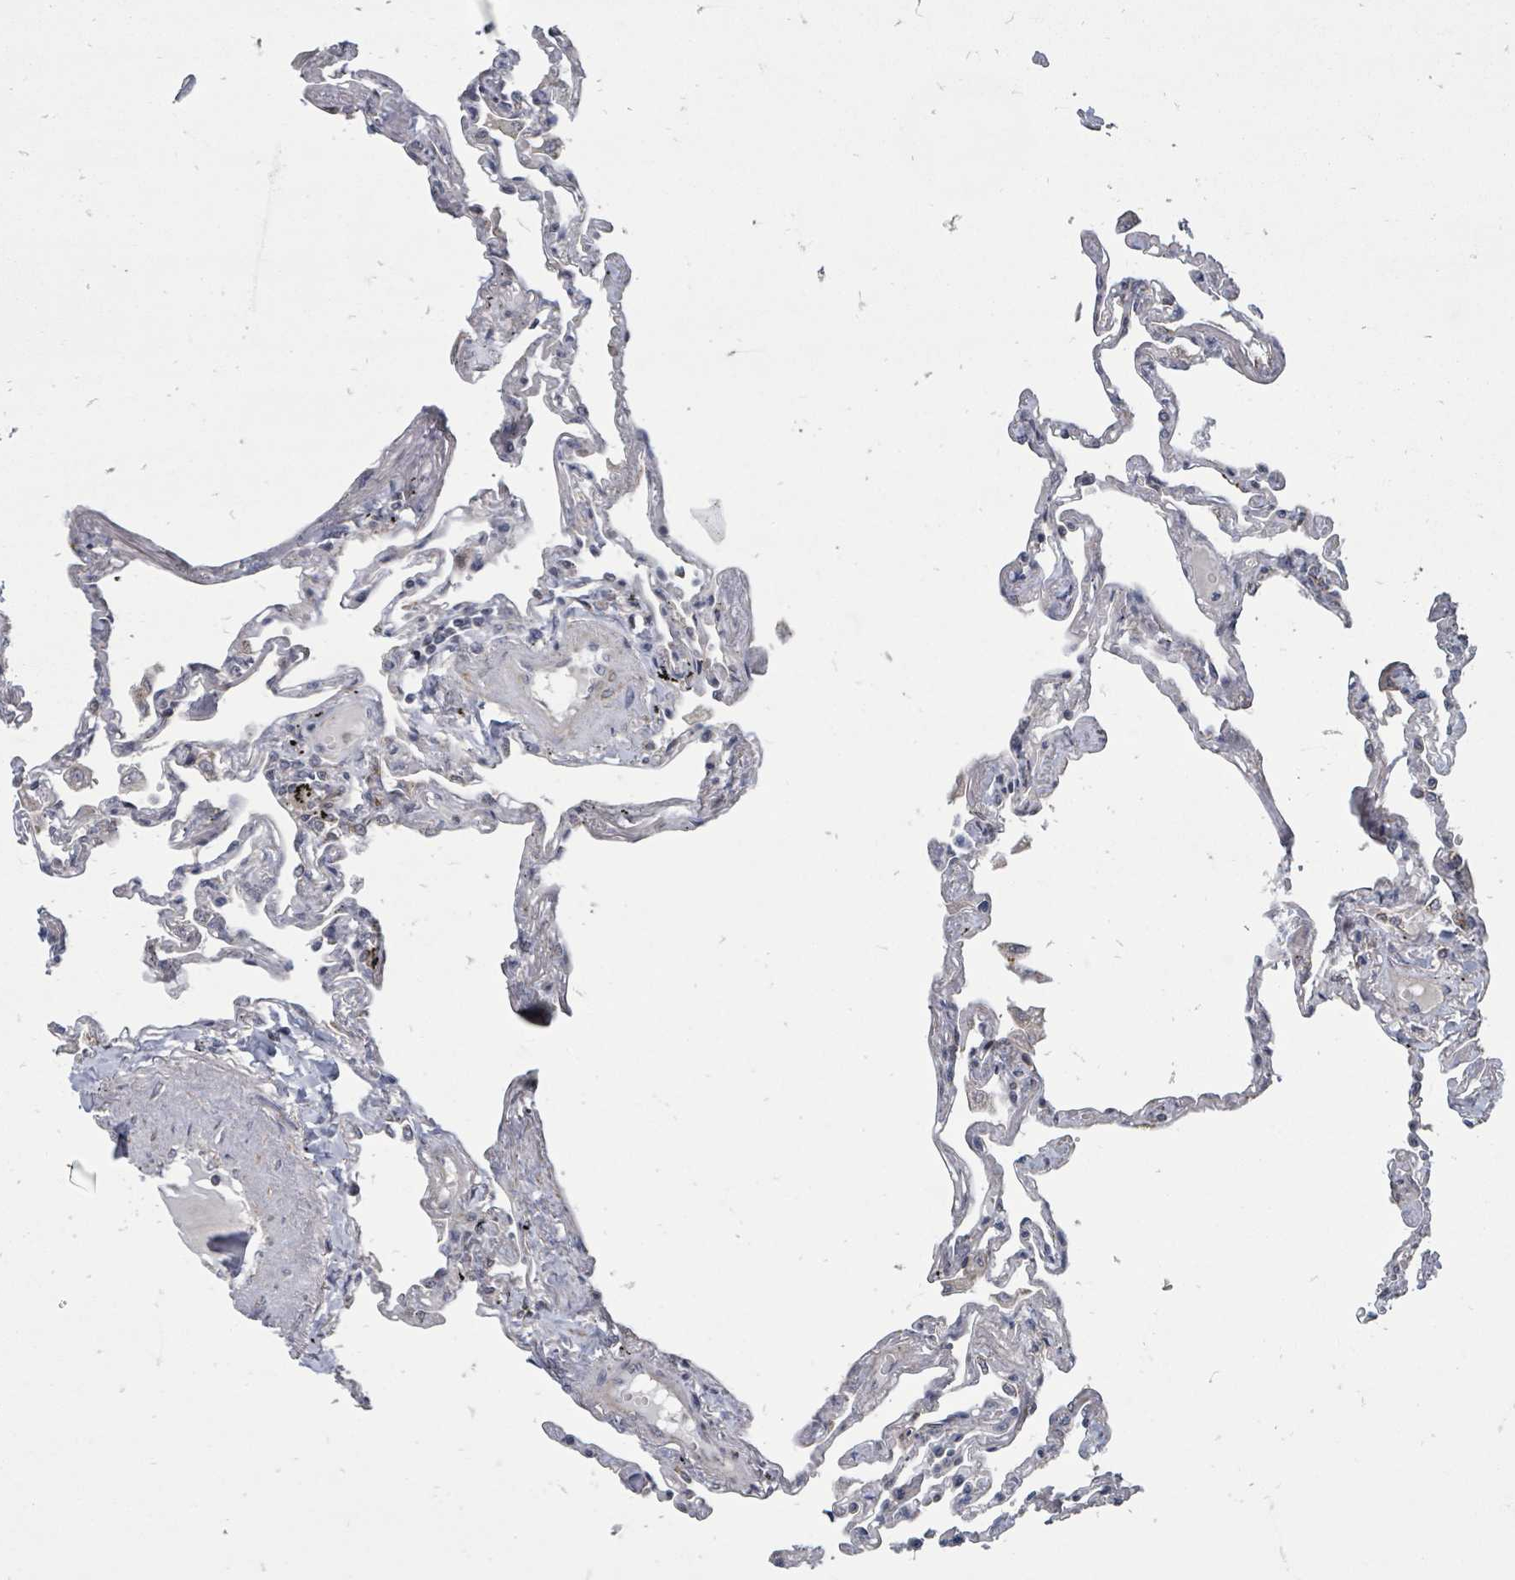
{"staining": {"intensity": "negative", "quantity": "none", "location": "none"}, "tissue": "lung", "cell_type": "Alveolar cells", "image_type": "normal", "snomed": [{"axis": "morphology", "description": "Normal tissue, NOS"}, {"axis": "topography", "description": "Lung"}], "caption": "Immunohistochemistry (IHC) histopathology image of benign lung: lung stained with DAB (3,3'-diaminobenzidine) reveals no significant protein expression in alveolar cells.", "gene": "MAGOHB", "patient": {"sex": "female", "age": 67}}